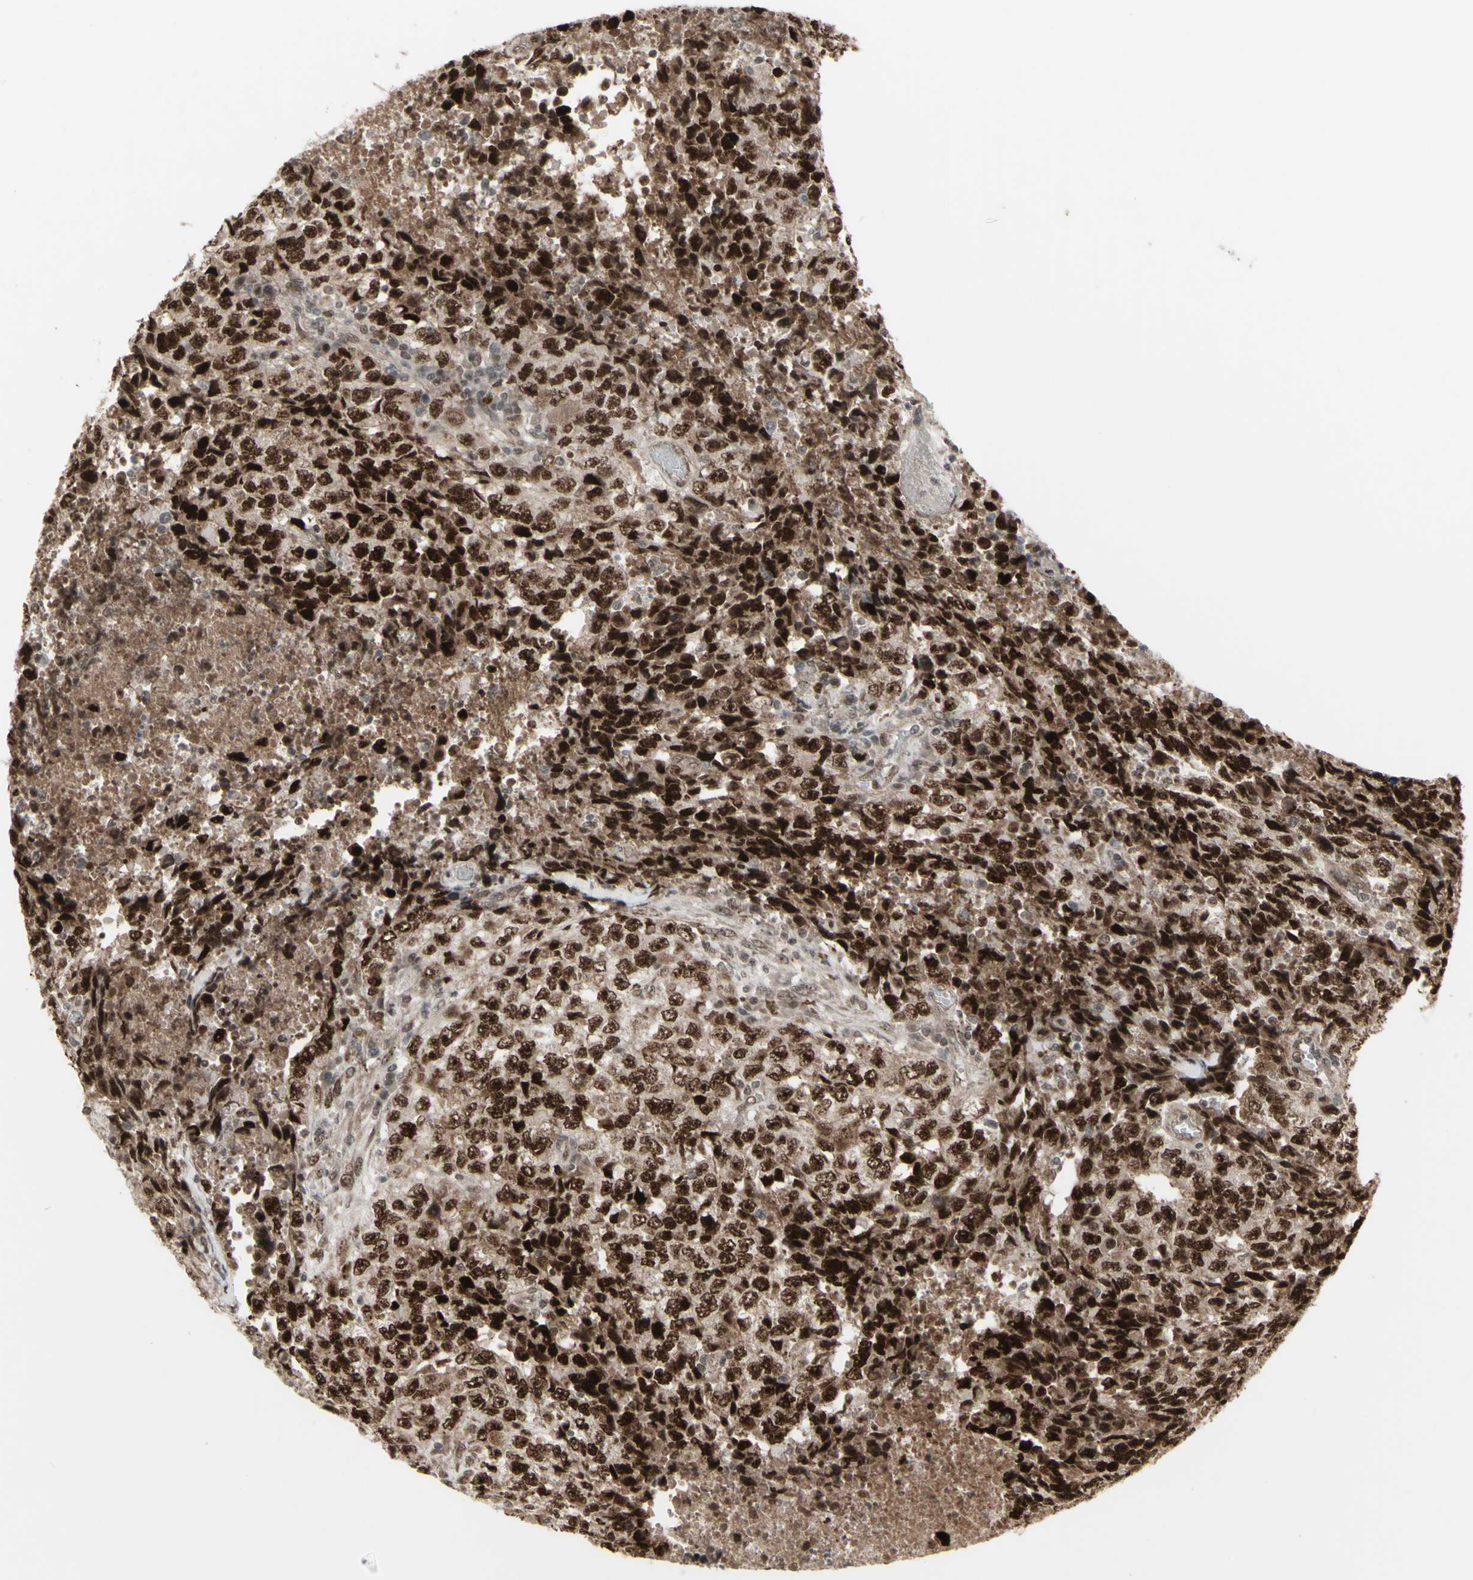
{"staining": {"intensity": "strong", "quantity": ">75%", "location": "cytoplasmic/membranous,nuclear"}, "tissue": "testis cancer", "cell_type": "Tumor cells", "image_type": "cancer", "snomed": [{"axis": "morphology", "description": "Necrosis, NOS"}, {"axis": "morphology", "description": "Carcinoma, Embryonal, NOS"}, {"axis": "topography", "description": "Testis"}], "caption": "IHC (DAB) staining of human embryonal carcinoma (testis) demonstrates strong cytoplasmic/membranous and nuclear protein staining in about >75% of tumor cells. (DAB IHC with brightfield microscopy, high magnification).", "gene": "CBX1", "patient": {"sex": "male", "age": 19}}